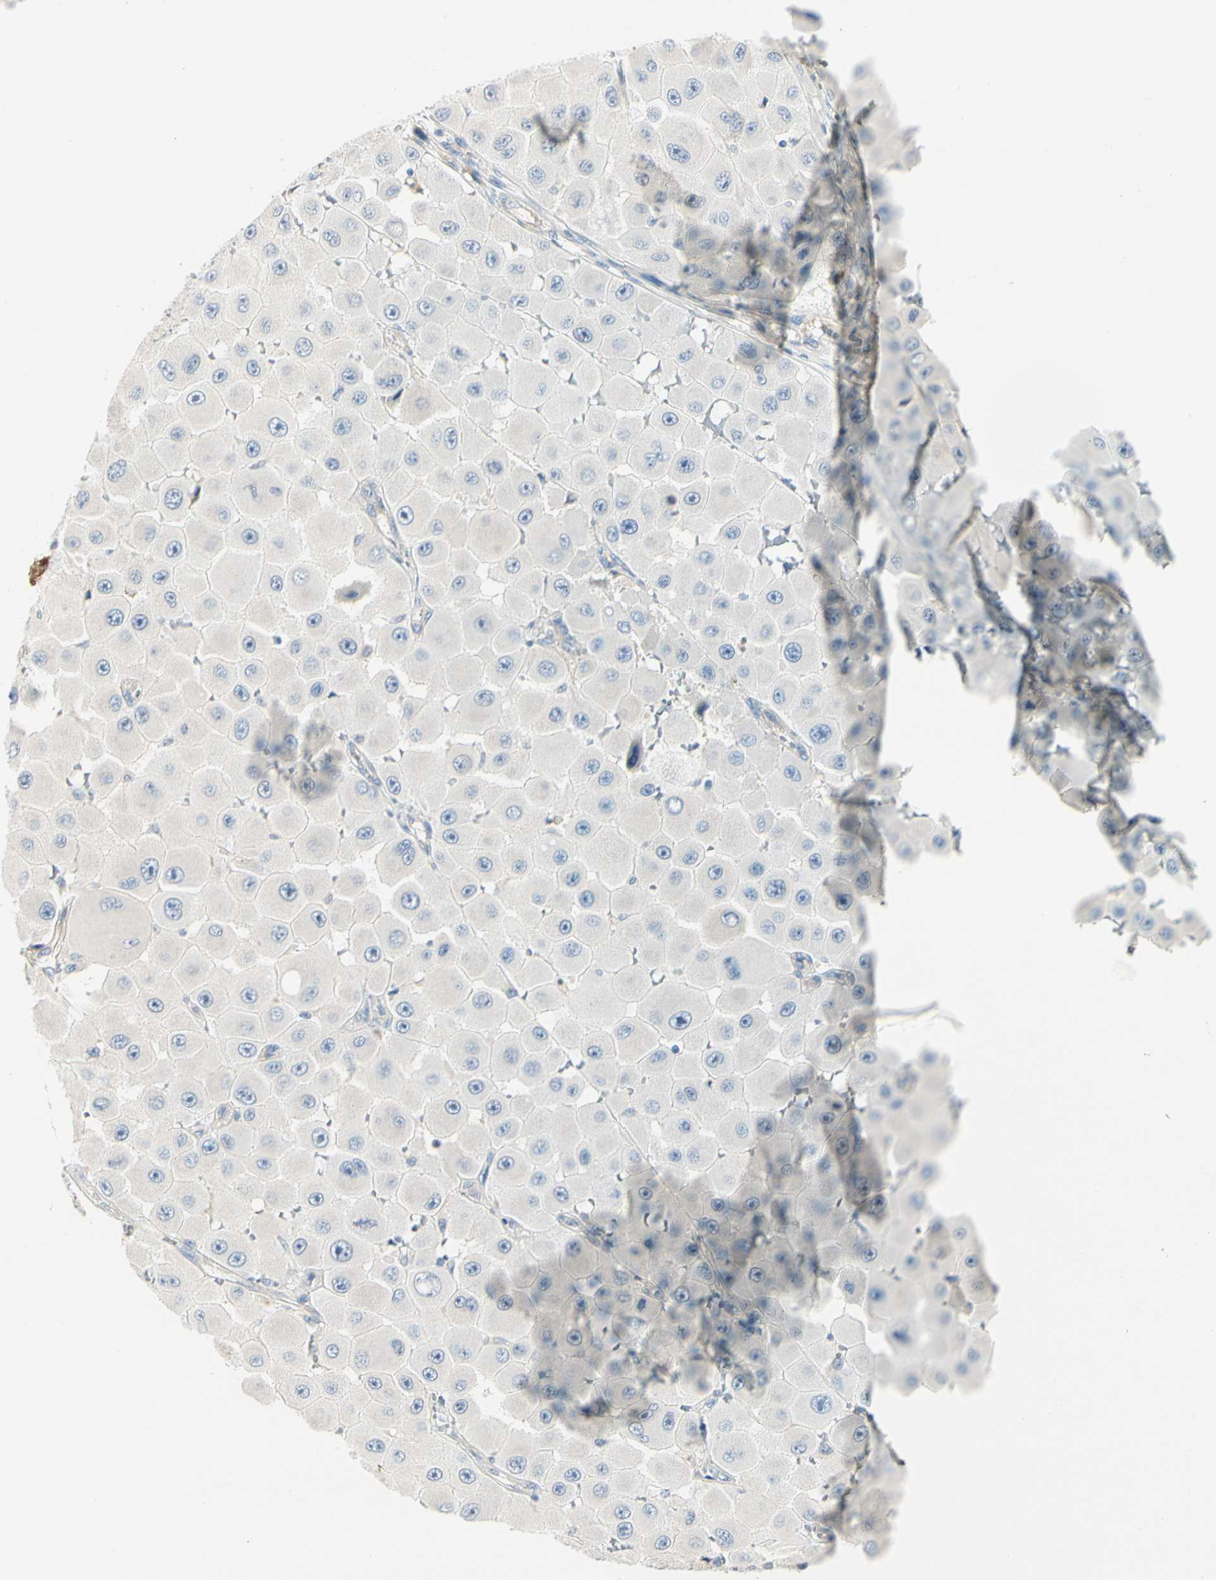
{"staining": {"intensity": "negative", "quantity": "none", "location": "none"}, "tissue": "melanoma", "cell_type": "Tumor cells", "image_type": "cancer", "snomed": [{"axis": "morphology", "description": "Malignant melanoma, NOS"}, {"axis": "topography", "description": "Skin"}], "caption": "Image shows no protein staining in tumor cells of malignant melanoma tissue. The staining was performed using DAB (3,3'-diaminobenzidine) to visualize the protein expression in brown, while the nuclei were stained in blue with hematoxylin (Magnification: 20x).", "gene": "NFKB2", "patient": {"sex": "female", "age": 81}}